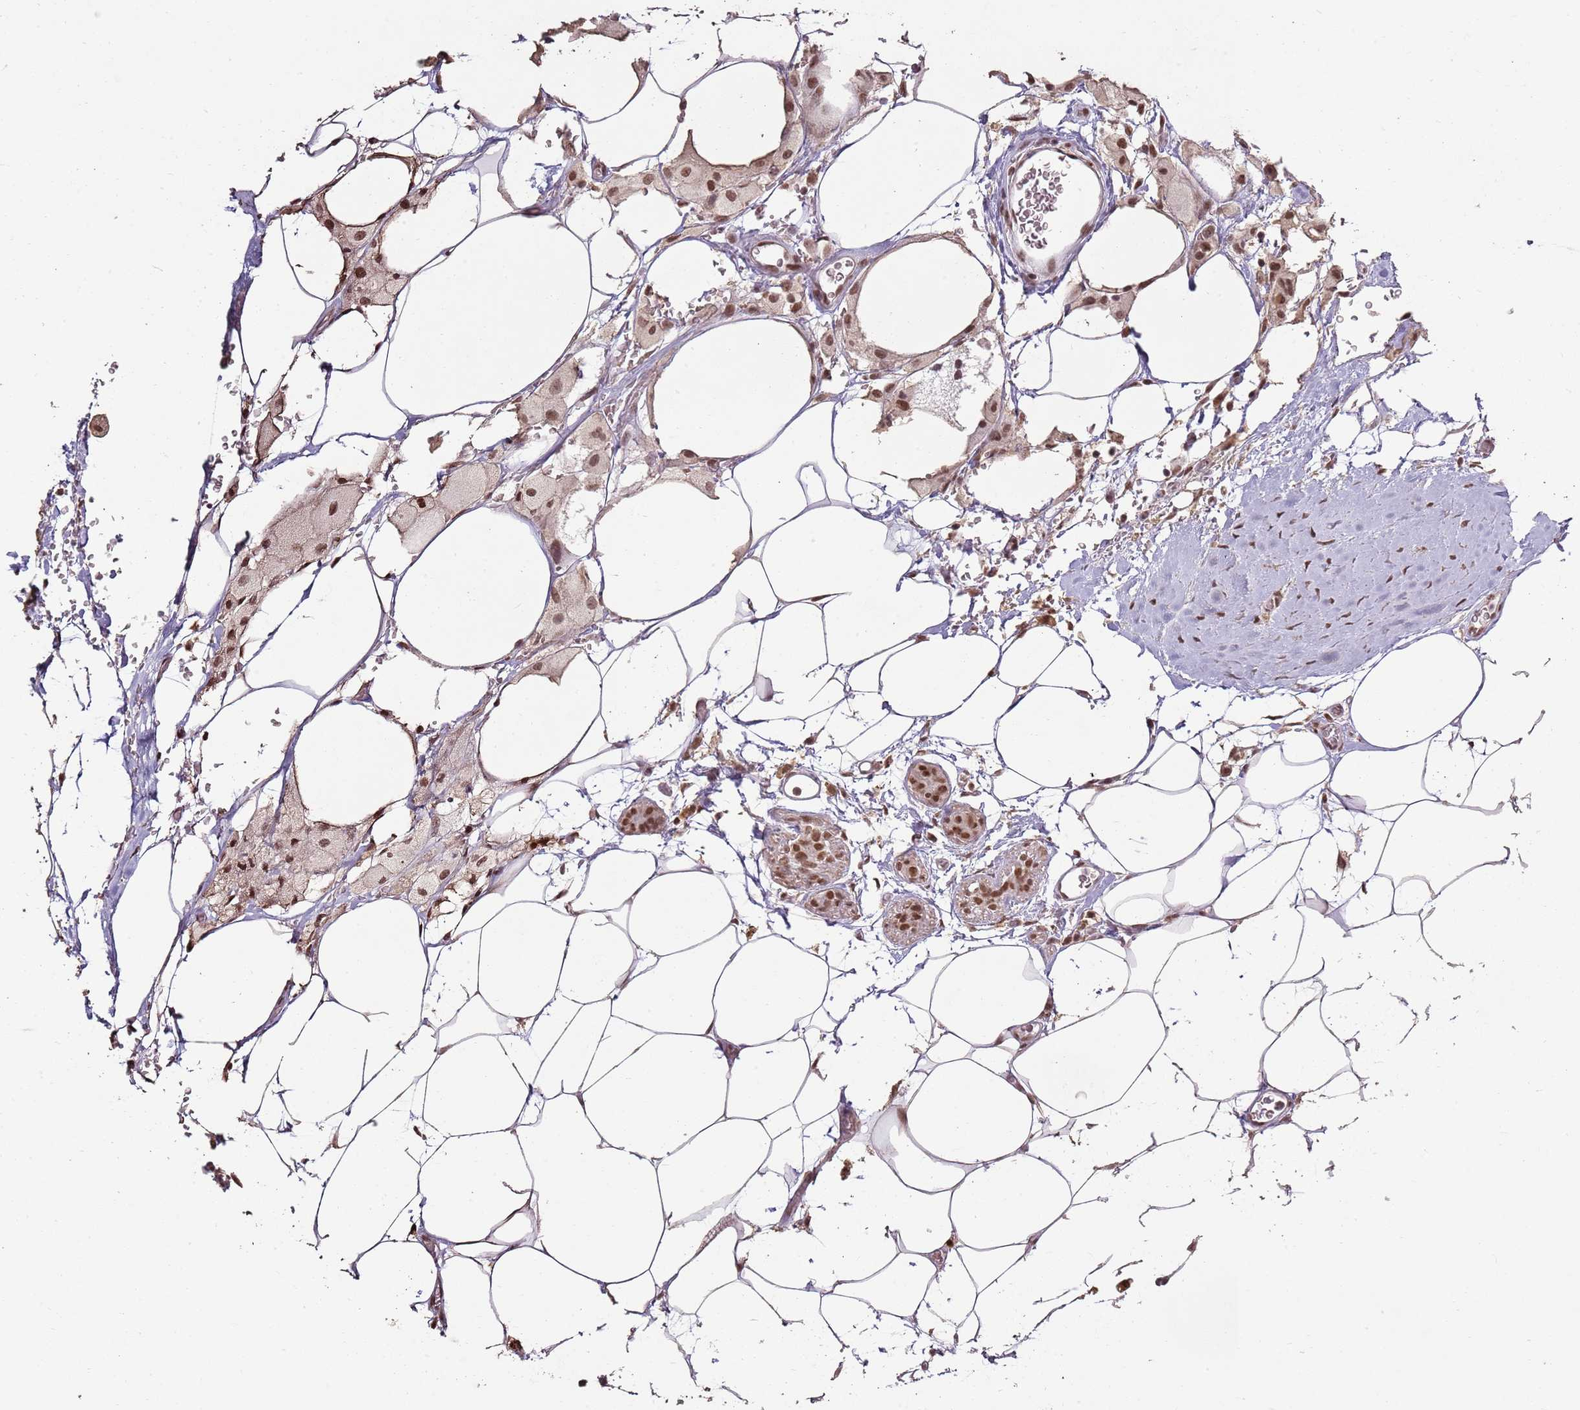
{"staining": {"intensity": "moderate", "quantity": ">75%", "location": "nuclear"}, "tissue": "breast cancer", "cell_type": "Tumor cells", "image_type": "cancer", "snomed": [{"axis": "morphology", "description": "Lobular carcinoma"}, {"axis": "topography", "description": "Breast"}], "caption": "Lobular carcinoma (breast) tissue demonstrates moderate nuclear positivity in about >75% of tumor cells, visualized by immunohistochemistry. (DAB = brown stain, brightfield microscopy at high magnification).", "gene": "ARL14EP", "patient": {"sex": "female", "age": 58}}